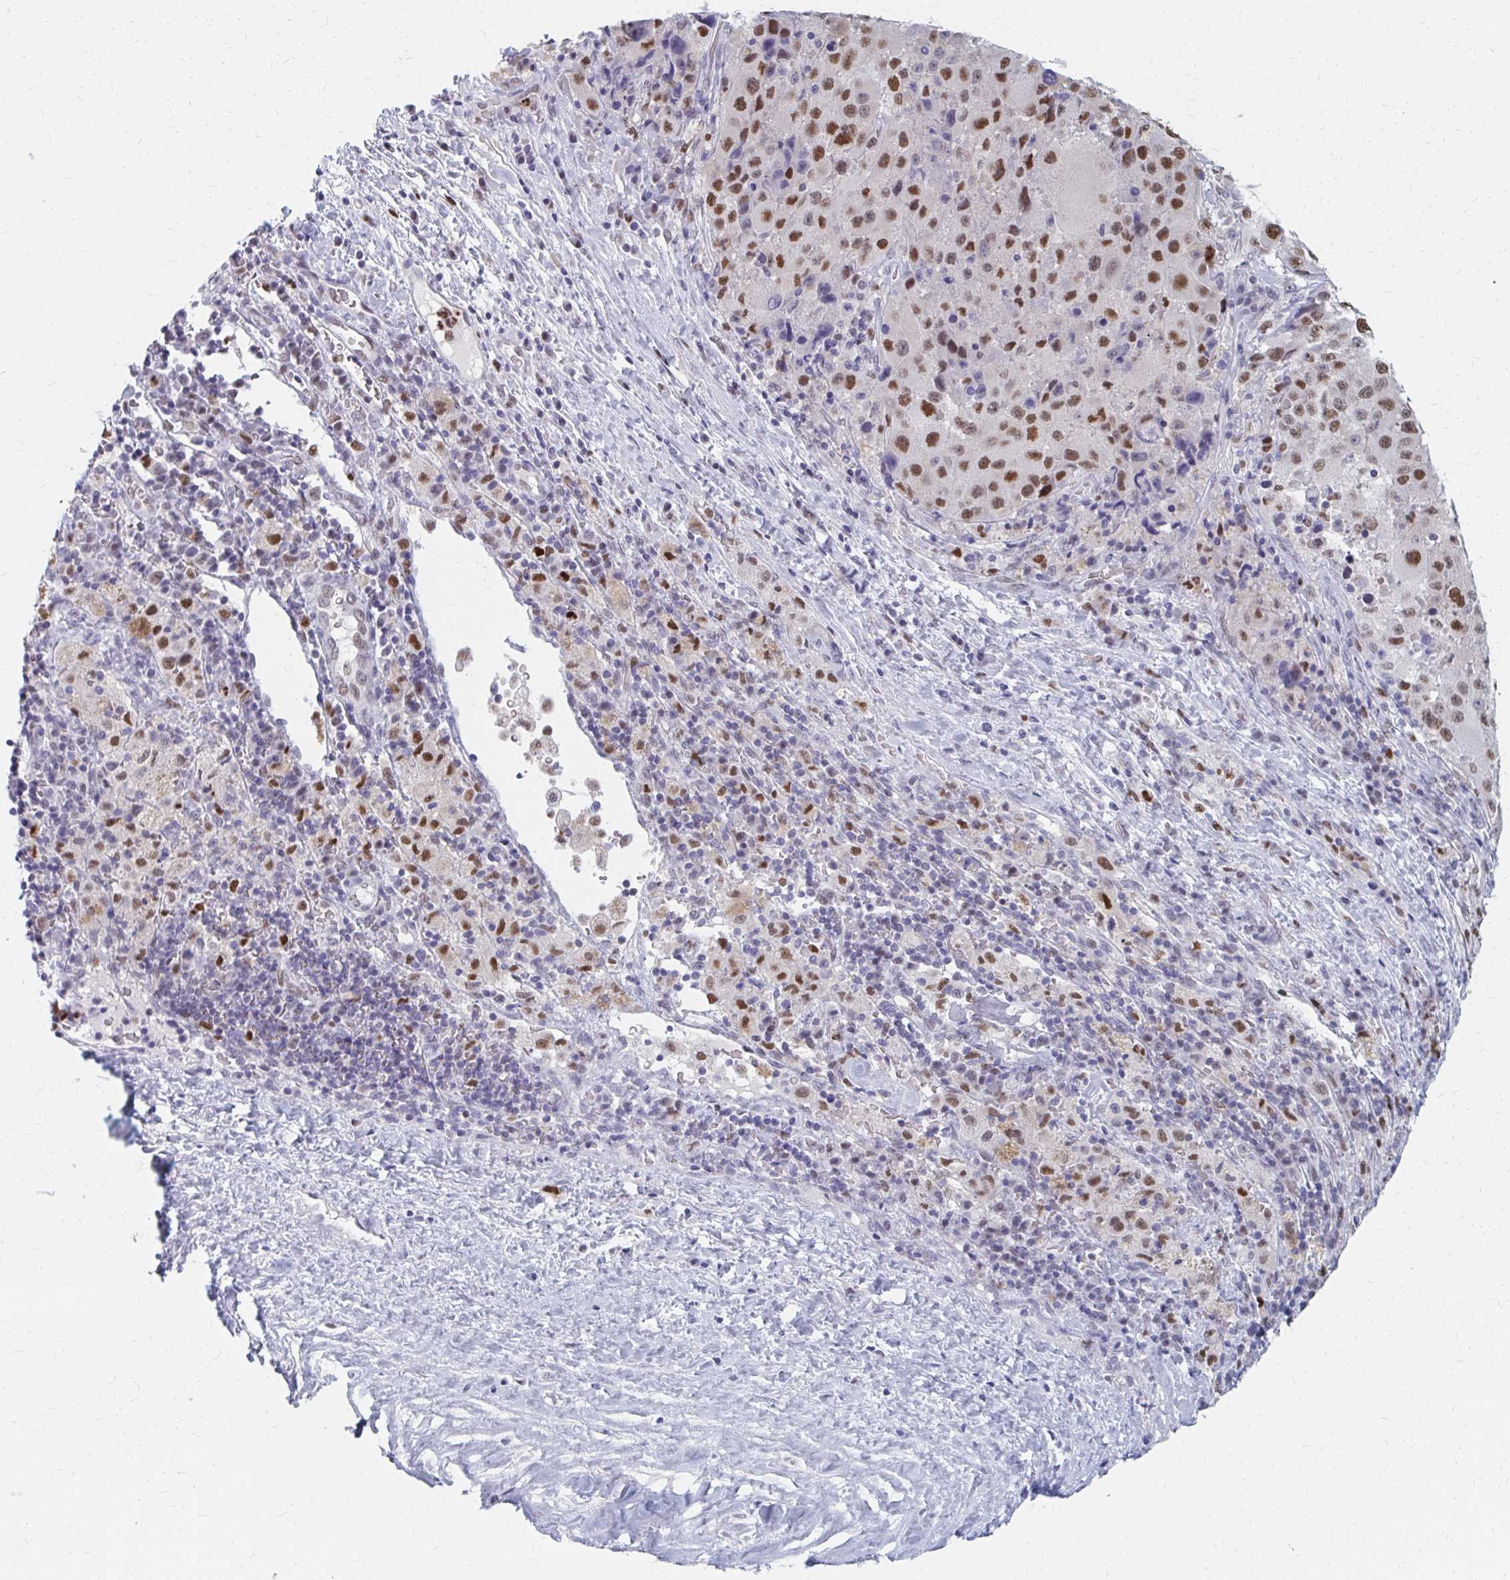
{"staining": {"intensity": "moderate", "quantity": ">75%", "location": "nuclear"}, "tissue": "melanoma", "cell_type": "Tumor cells", "image_type": "cancer", "snomed": [{"axis": "morphology", "description": "Malignant melanoma, Metastatic site"}, {"axis": "topography", "description": "Lymph node"}], "caption": "Malignant melanoma (metastatic site) tissue demonstrates moderate nuclear staining in approximately >75% of tumor cells (brown staining indicates protein expression, while blue staining denotes nuclei).", "gene": "PLK3", "patient": {"sex": "male", "age": 62}}